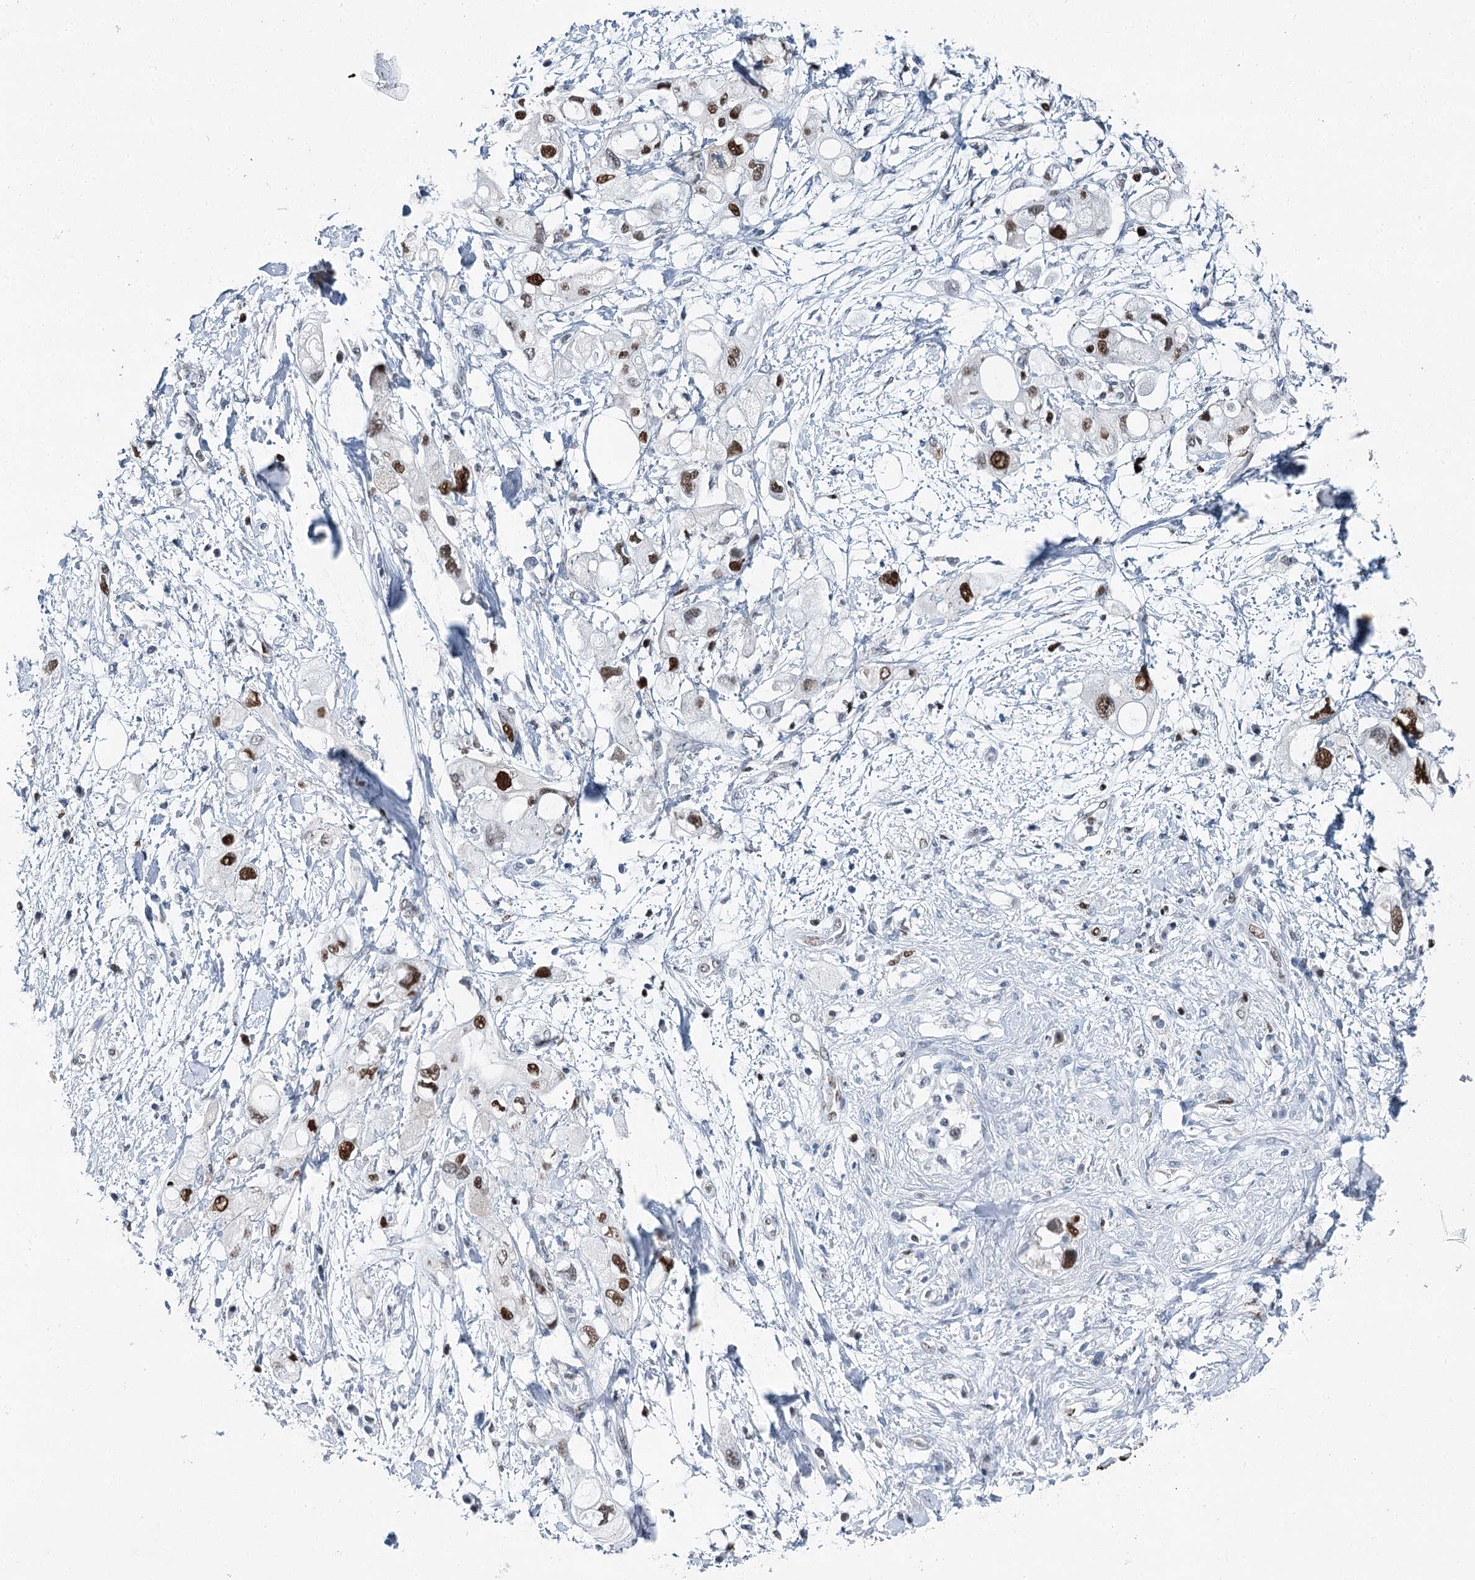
{"staining": {"intensity": "strong", "quantity": ">75%", "location": "nuclear"}, "tissue": "pancreatic cancer", "cell_type": "Tumor cells", "image_type": "cancer", "snomed": [{"axis": "morphology", "description": "Adenocarcinoma, NOS"}, {"axis": "topography", "description": "Pancreas"}], "caption": "Protein staining of pancreatic cancer tissue reveals strong nuclear expression in about >75% of tumor cells.", "gene": "HAT1", "patient": {"sex": "female", "age": 56}}